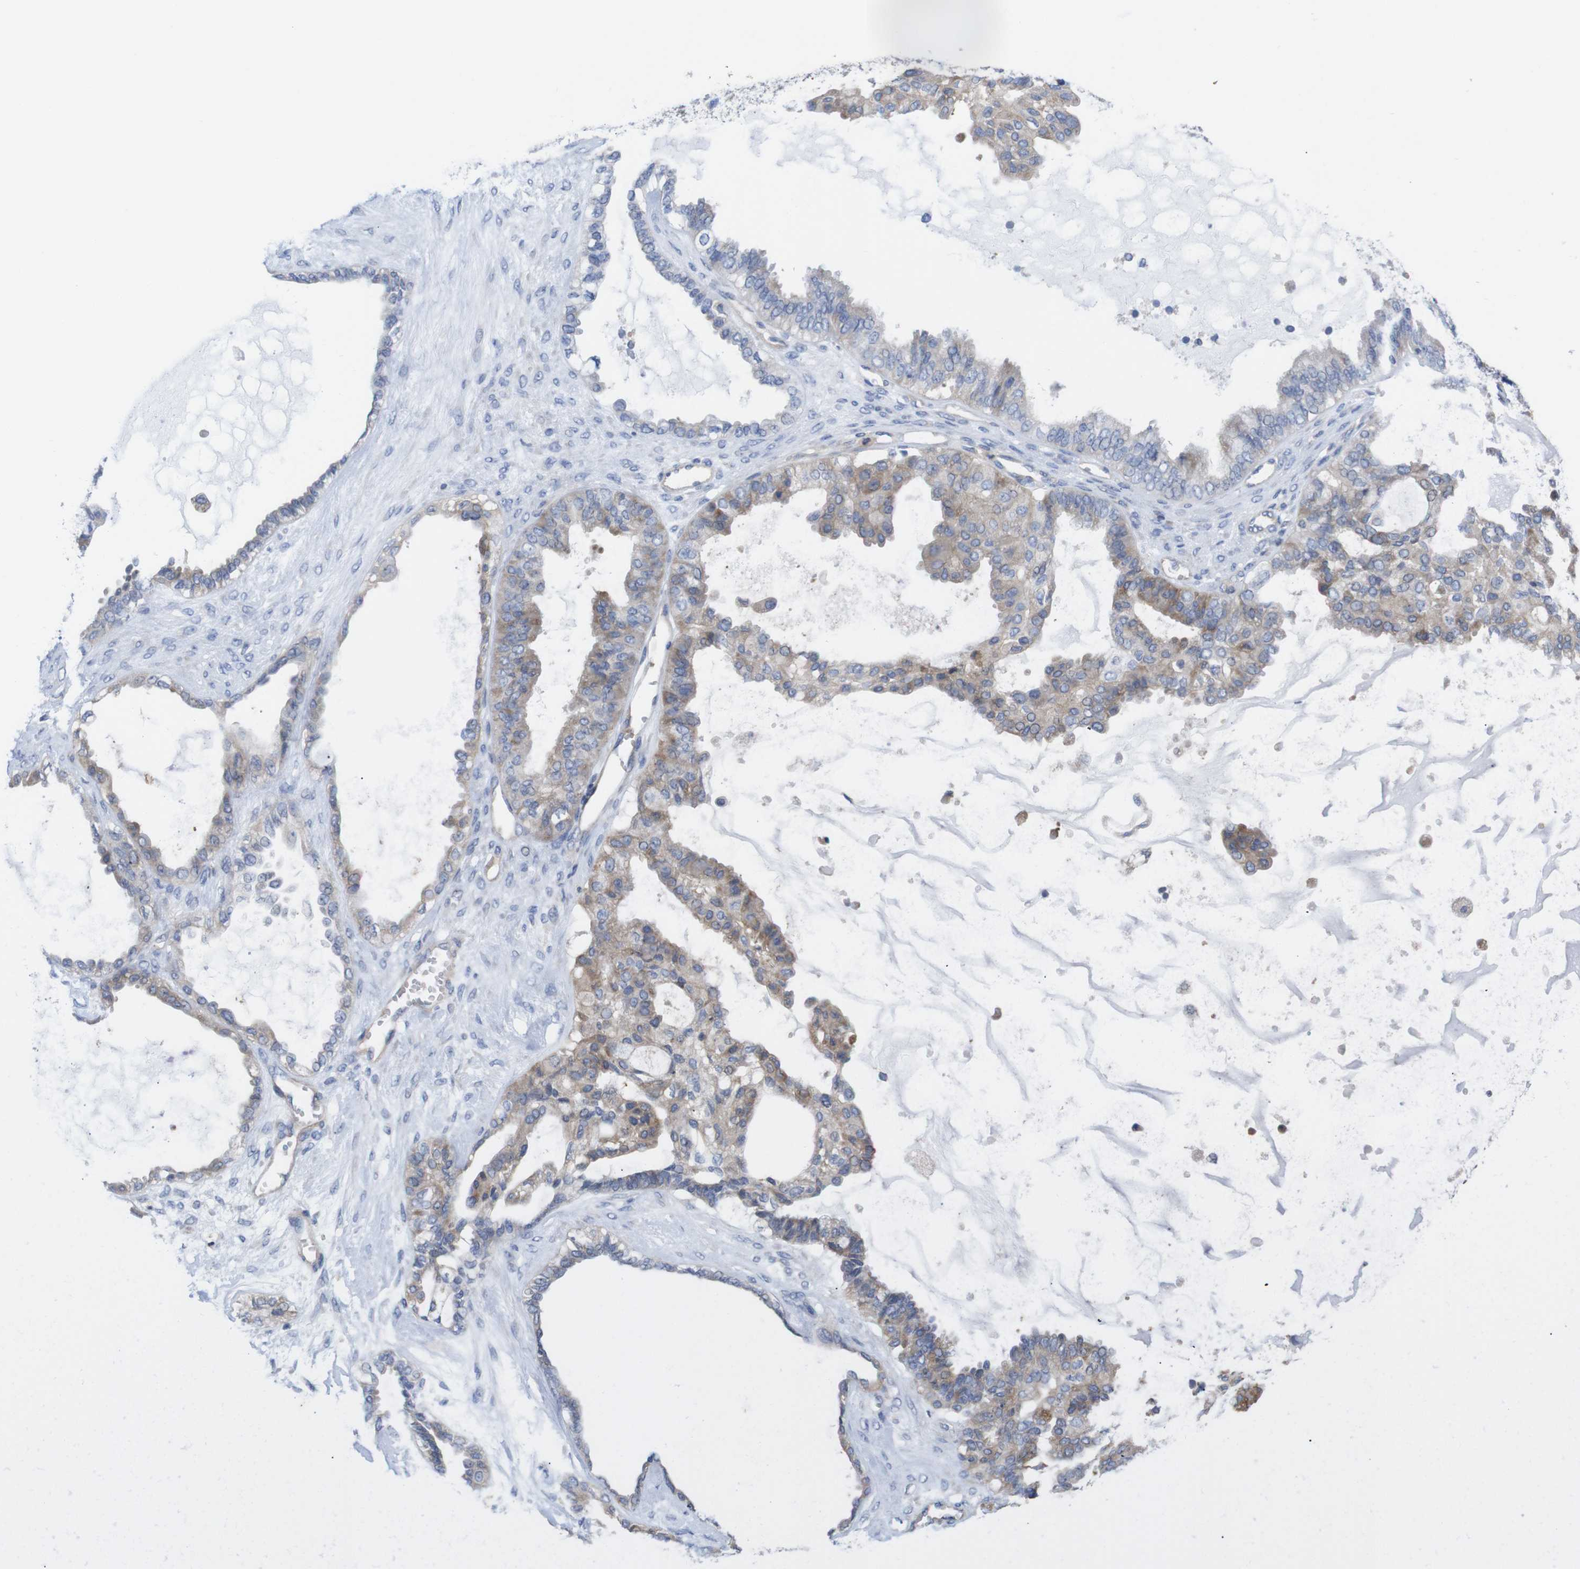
{"staining": {"intensity": "moderate", "quantity": "25%-75%", "location": "cytoplasmic/membranous"}, "tissue": "ovarian cancer", "cell_type": "Tumor cells", "image_type": "cancer", "snomed": [{"axis": "morphology", "description": "Carcinoma, NOS"}, {"axis": "morphology", "description": "Carcinoma, endometroid"}, {"axis": "topography", "description": "Ovary"}], "caption": "A brown stain labels moderate cytoplasmic/membranous positivity of a protein in human carcinoma (ovarian) tumor cells.", "gene": "USH1C", "patient": {"sex": "female", "age": 50}}